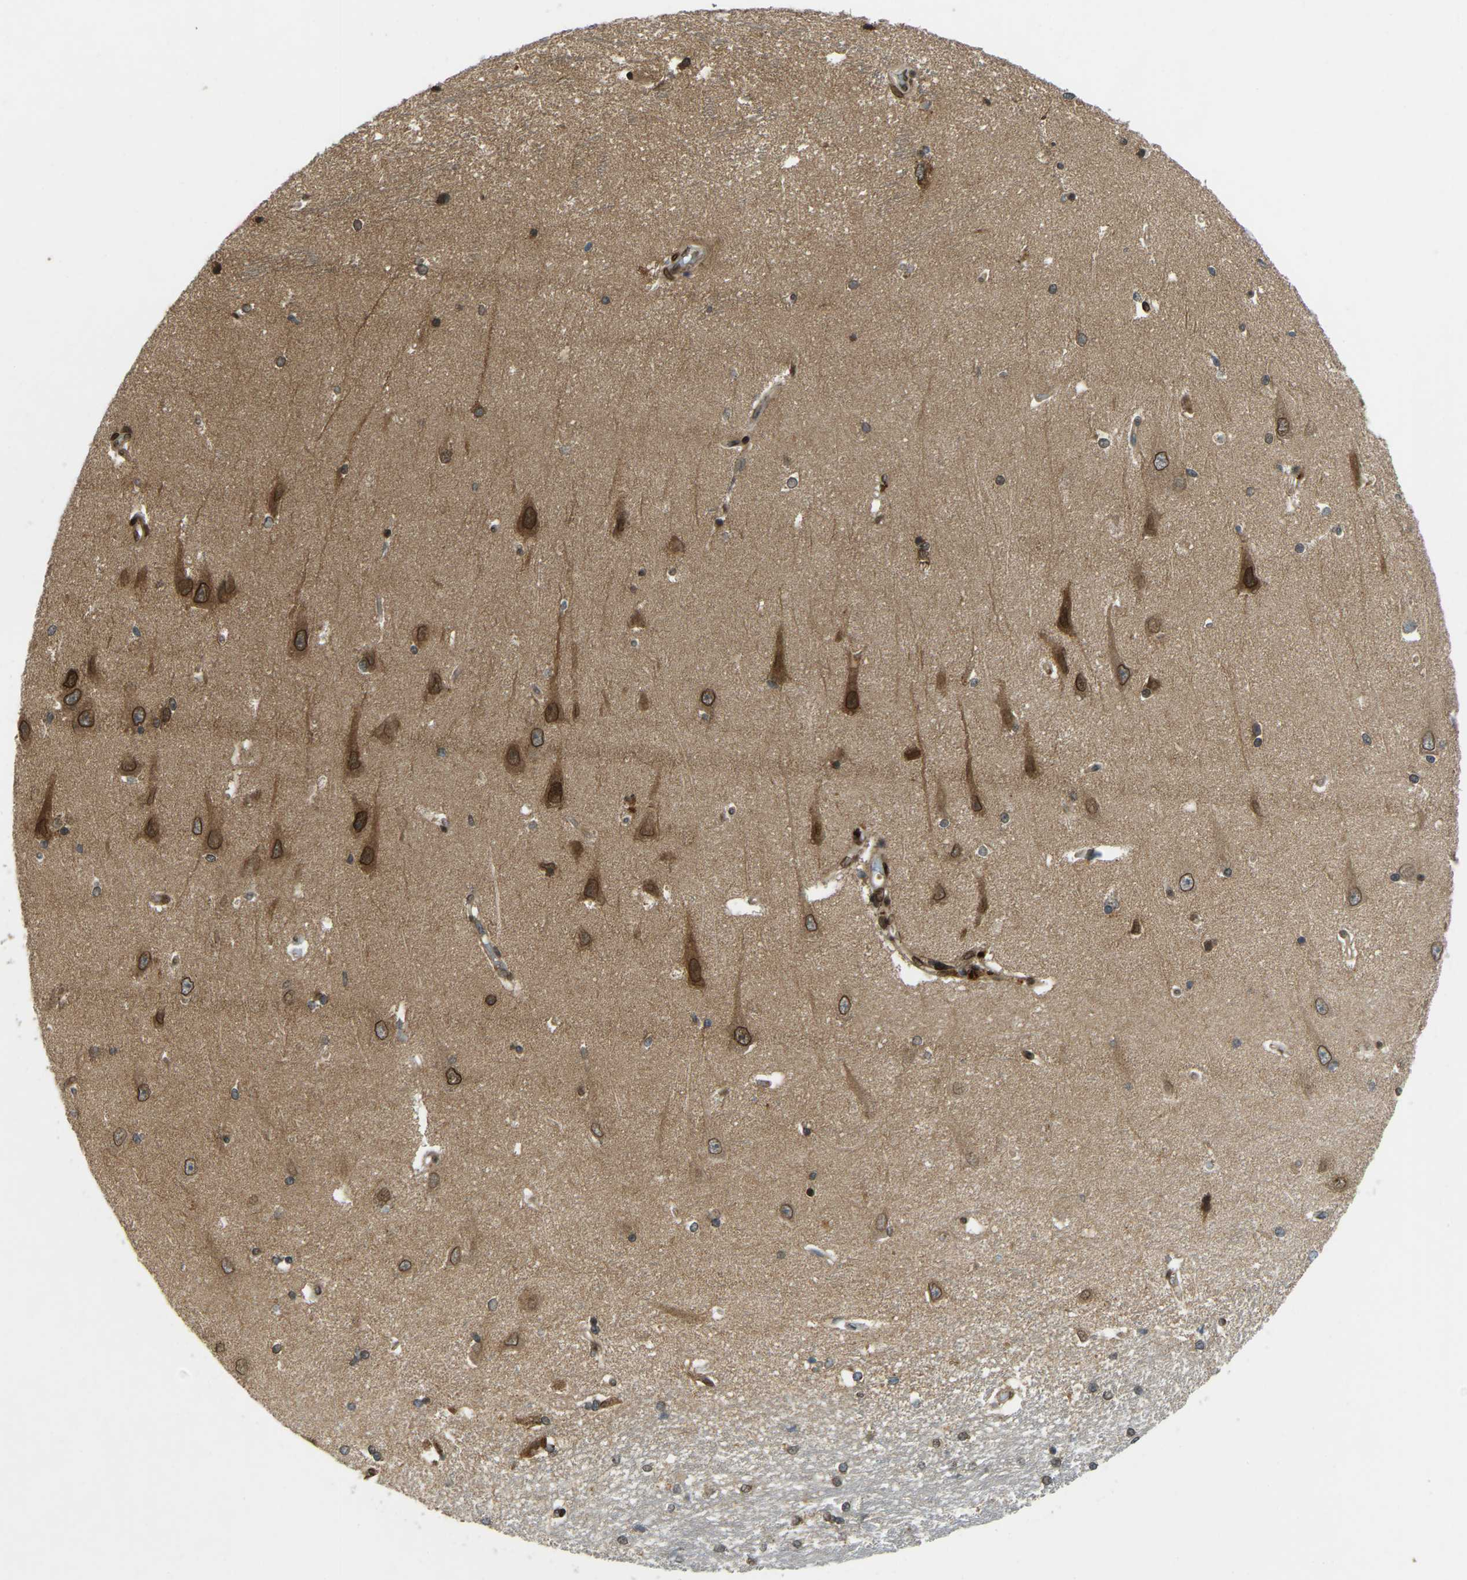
{"staining": {"intensity": "moderate", "quantity": "25%-75%", "location": "cytoplasmic/membranous,nuclear"}, "tissue": "hippocampus", "cell_type": "Glial cells", "image_type": "normal", "snomed": [{"axis": "morphology", "description": "Normal tissue, NOS"}, {"axis": "topography", "description": "Hippocampus"}], "caption": "A medium amount of moderate cytoplasmic/membranous,nuclear staining is appreciated in approximately 25%-75% of glial cells in unremarkable hippocampus. The protein is stained brown, and the nuclei are stained in blue (DAB IHC with brightfield microscopy, high magnification).", "gene": "SYNE1", "patient": {"sex": "male", "age": 45}}